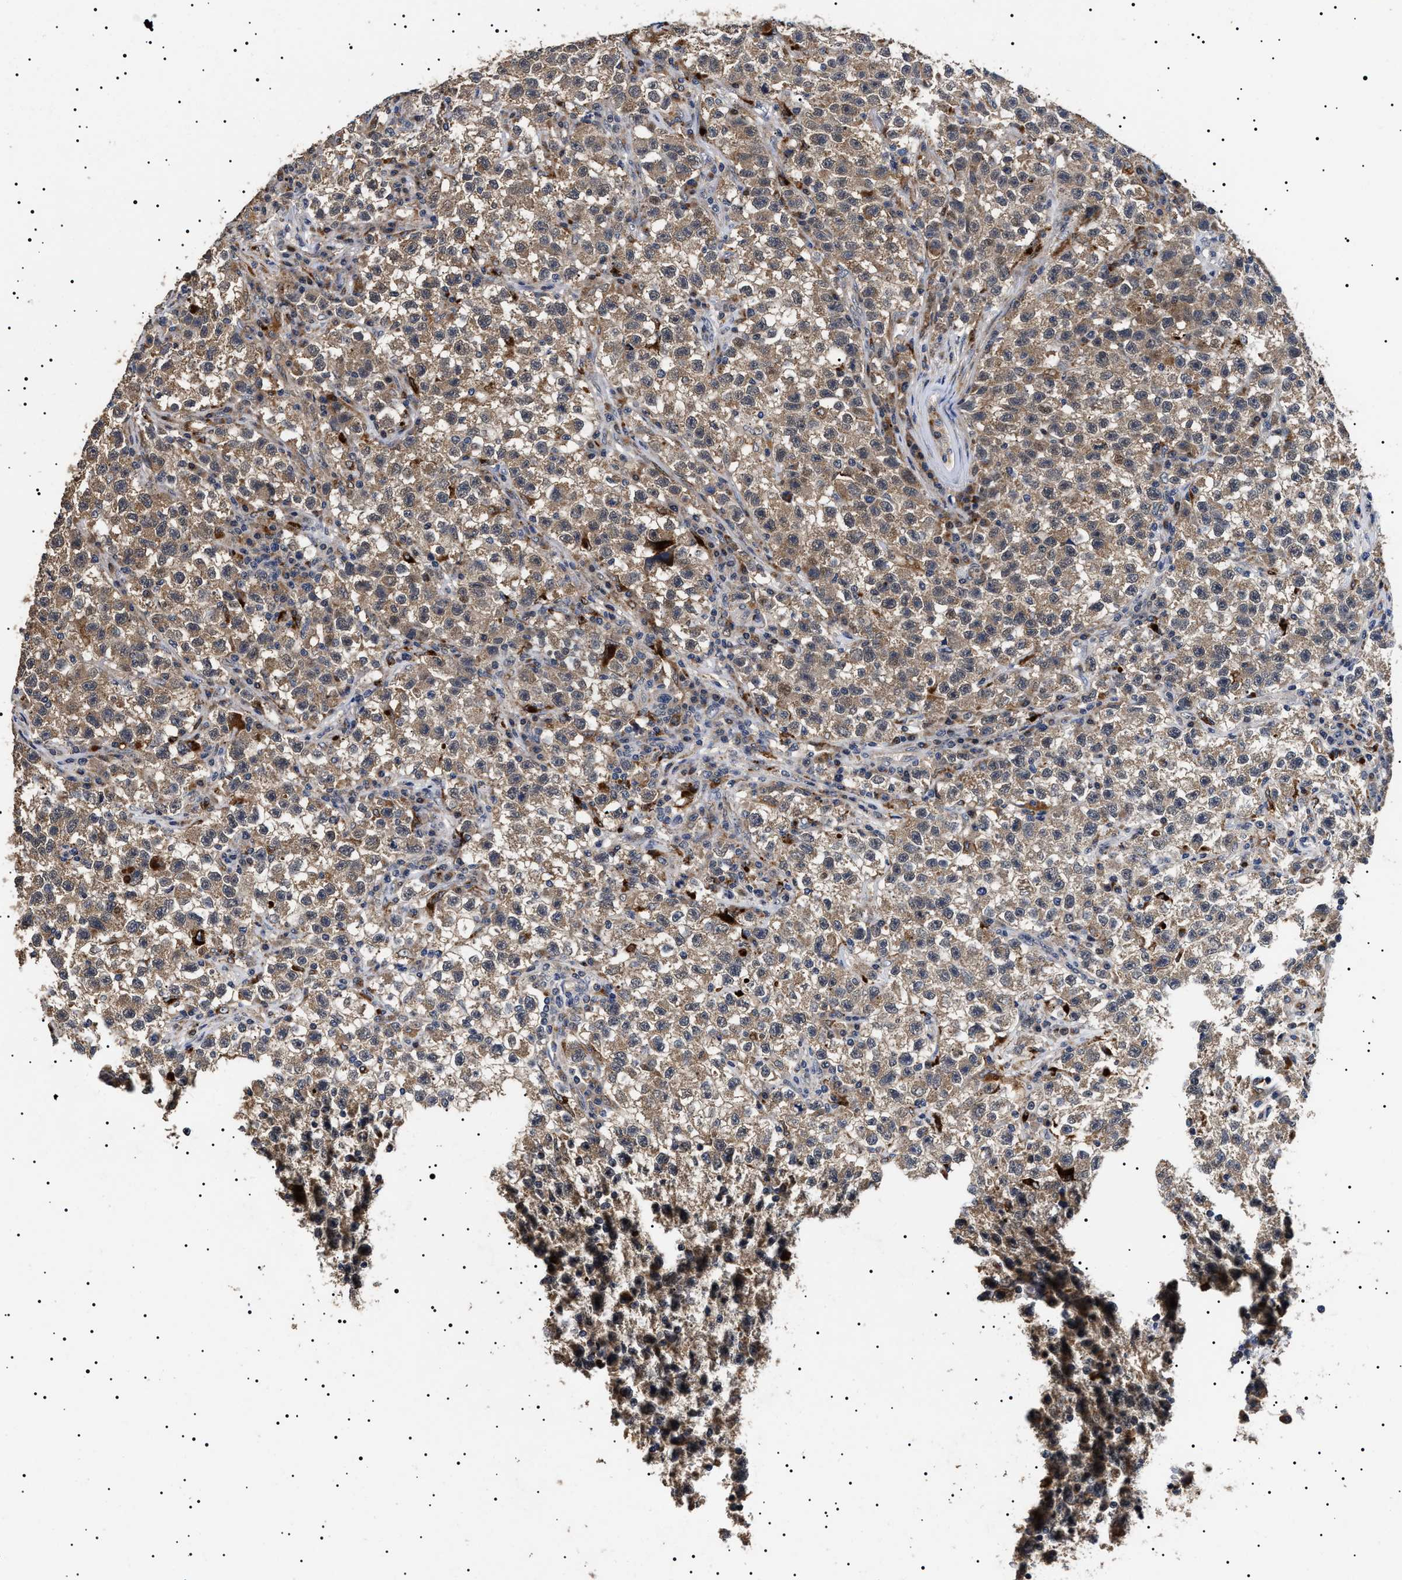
{"staining": {"intensity": "moderate", "quantity": ">75%", "location": "cytoplasmic/membranous"}, "tissue": "testis cancer", "cell_type": "Tumor cells", "image_type": "cancer", "snomed": [{"axis": "morphology", "description": "Seminoma, NOS"}, {"axis": "topography", "description": "Testis"}], "caption": "Protein analysis of testis seminoma tissue exhibits moderate cytoplasmic/membranous expression in about >75% of tumor cells. (IHC, brightfield microscopy, high magnification).", "gene": "RAB34", "patient": {"sex": "male", "age": 22}}